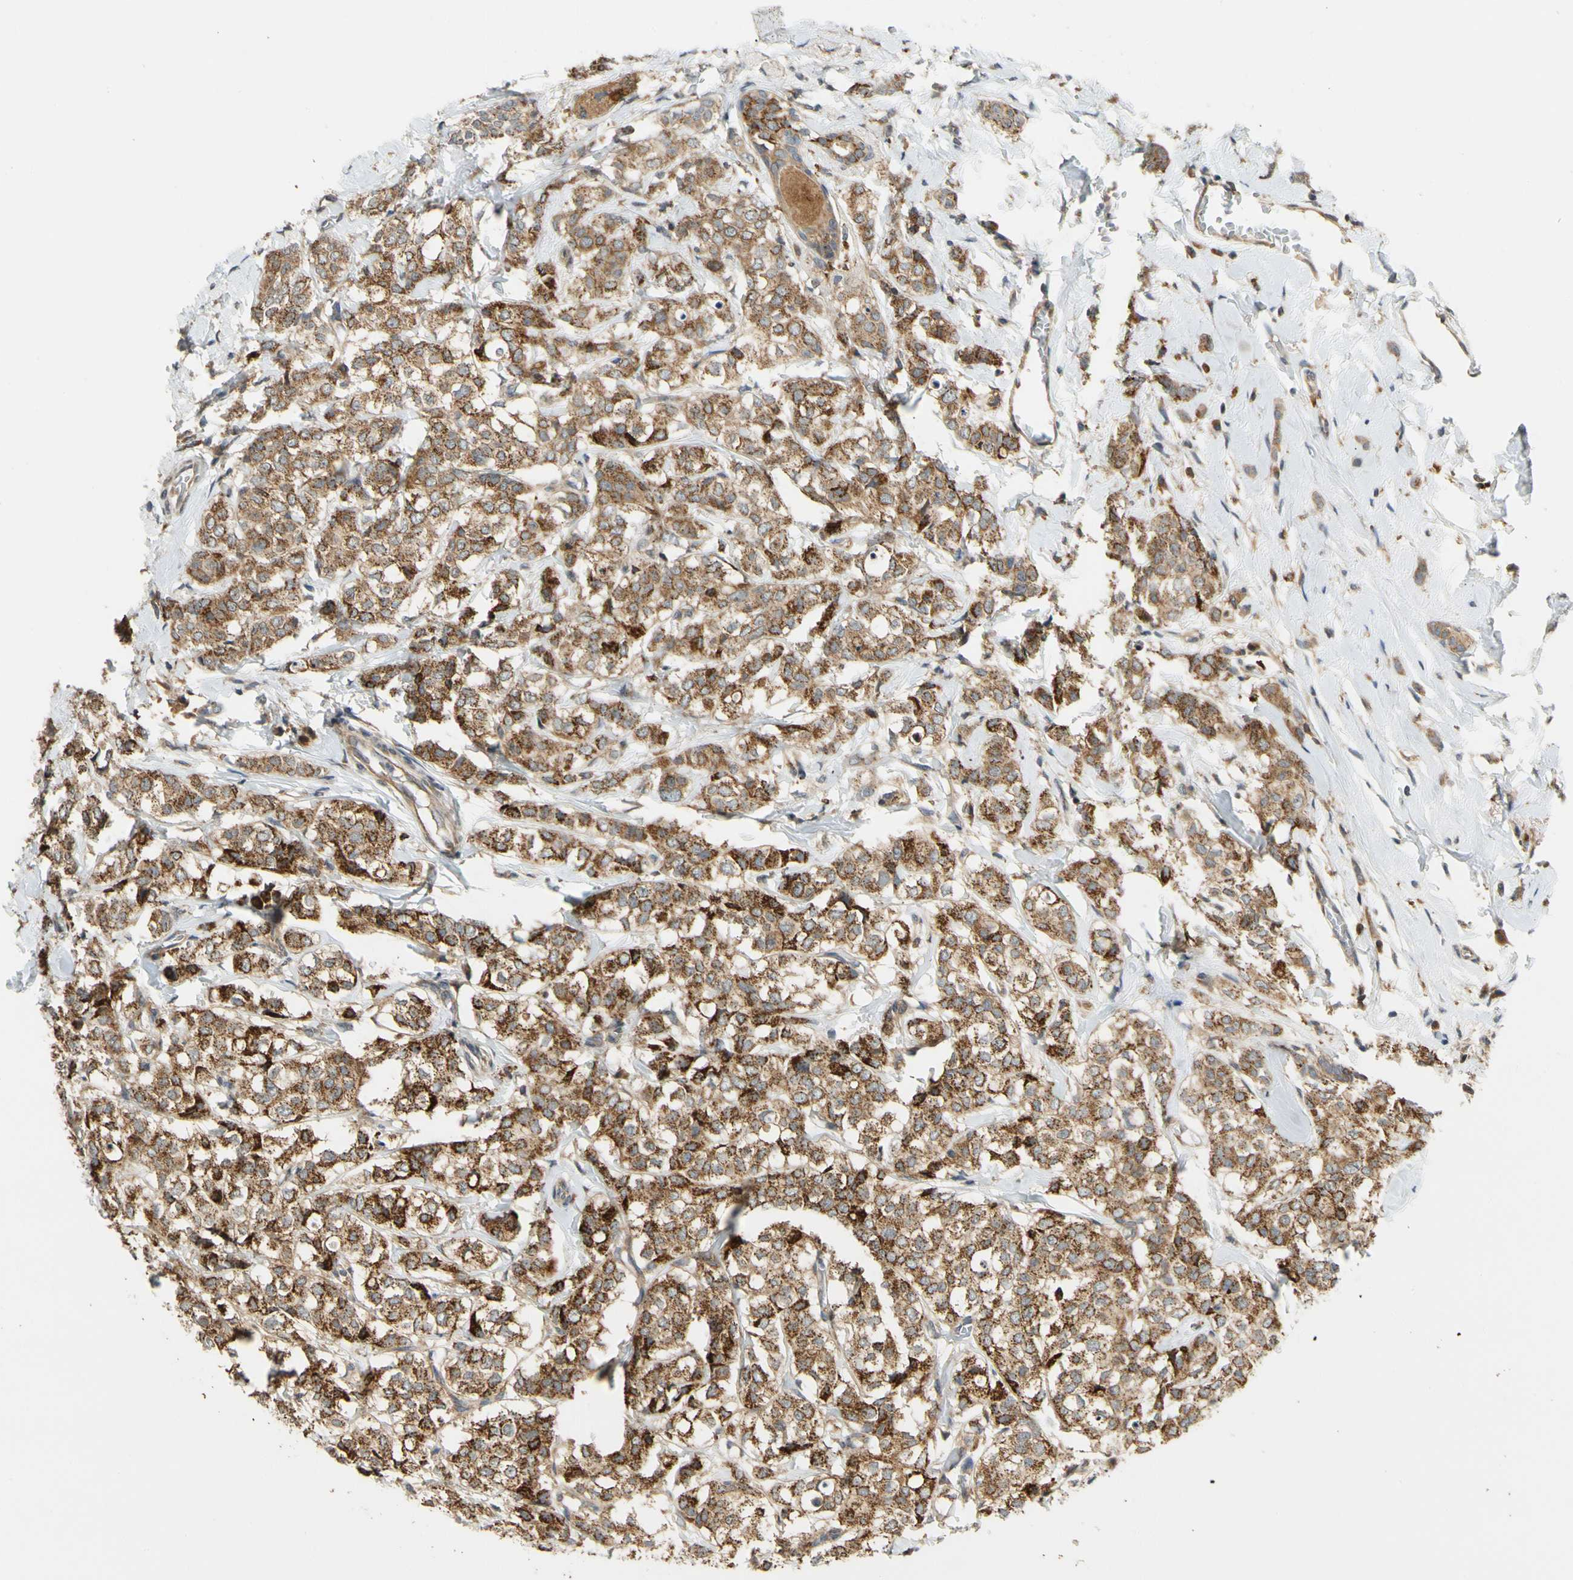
{"staining": {"intensity": "moderate", "quantity": ">75%", "location": "cytoplasmic/membranous"}, "tissue": "breast cancer", "cell_type": "Tumor cells", "image_type": "cancer", "snomed": [{"axis": "morphology", "description": "Lobular carcinoma"}, {"axis": "topography", "description": "Breast"}], "caption": "A brown stain highlights moderate cytoplasmic/membranous staining of a protein in human breast cancer tumor cells.", "gene": "ANKHD1", "patient": {"sex": "female", "age": 60}}